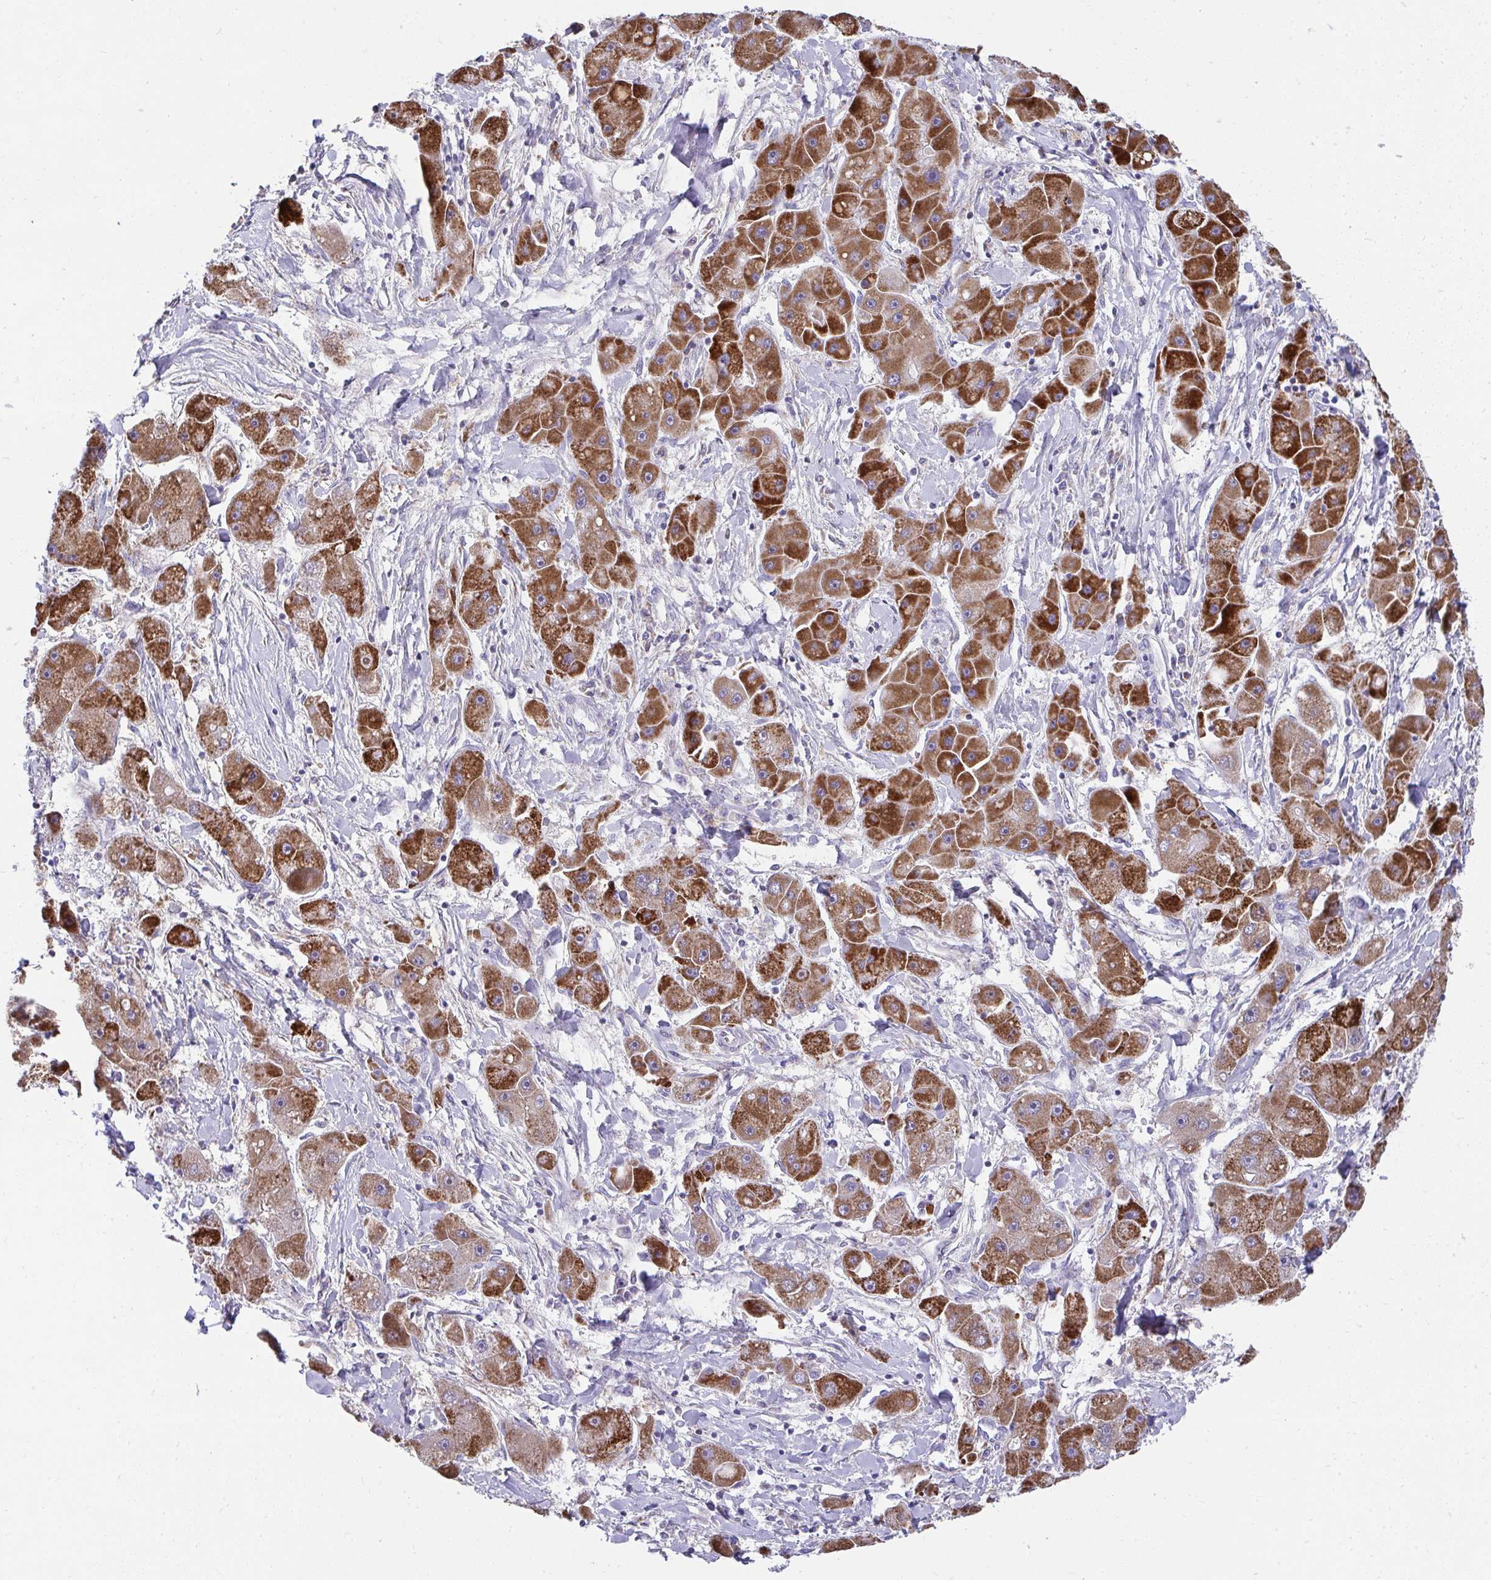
{"staining": {"intensity": "strong", "quantity": "25%-75%", "location": "cytoplasmic/membranous"}, "tissue": "liver cancer", "cell_type": "Tumor cells", "image_type": "cancer", "snomed": [{"axis": "morphology", "description": "Carcinoma, Hepatocellular, NOS"}, {"axis": "topography", "description": "Liver"}], "caption": "Immunohistochemical staining of liver cancer (hepatocellular carcinoma) demonstrates strong cytoplasmic/membranous protein positivity in approximately 25%-75% of tumor cells. The staining was performed using DAB, with brown indicating positive protein expression. Nuclei are stained blue with hematoxylin.", "gene": "PRRG3", "patient": {"sex": "male", "age": 24}}